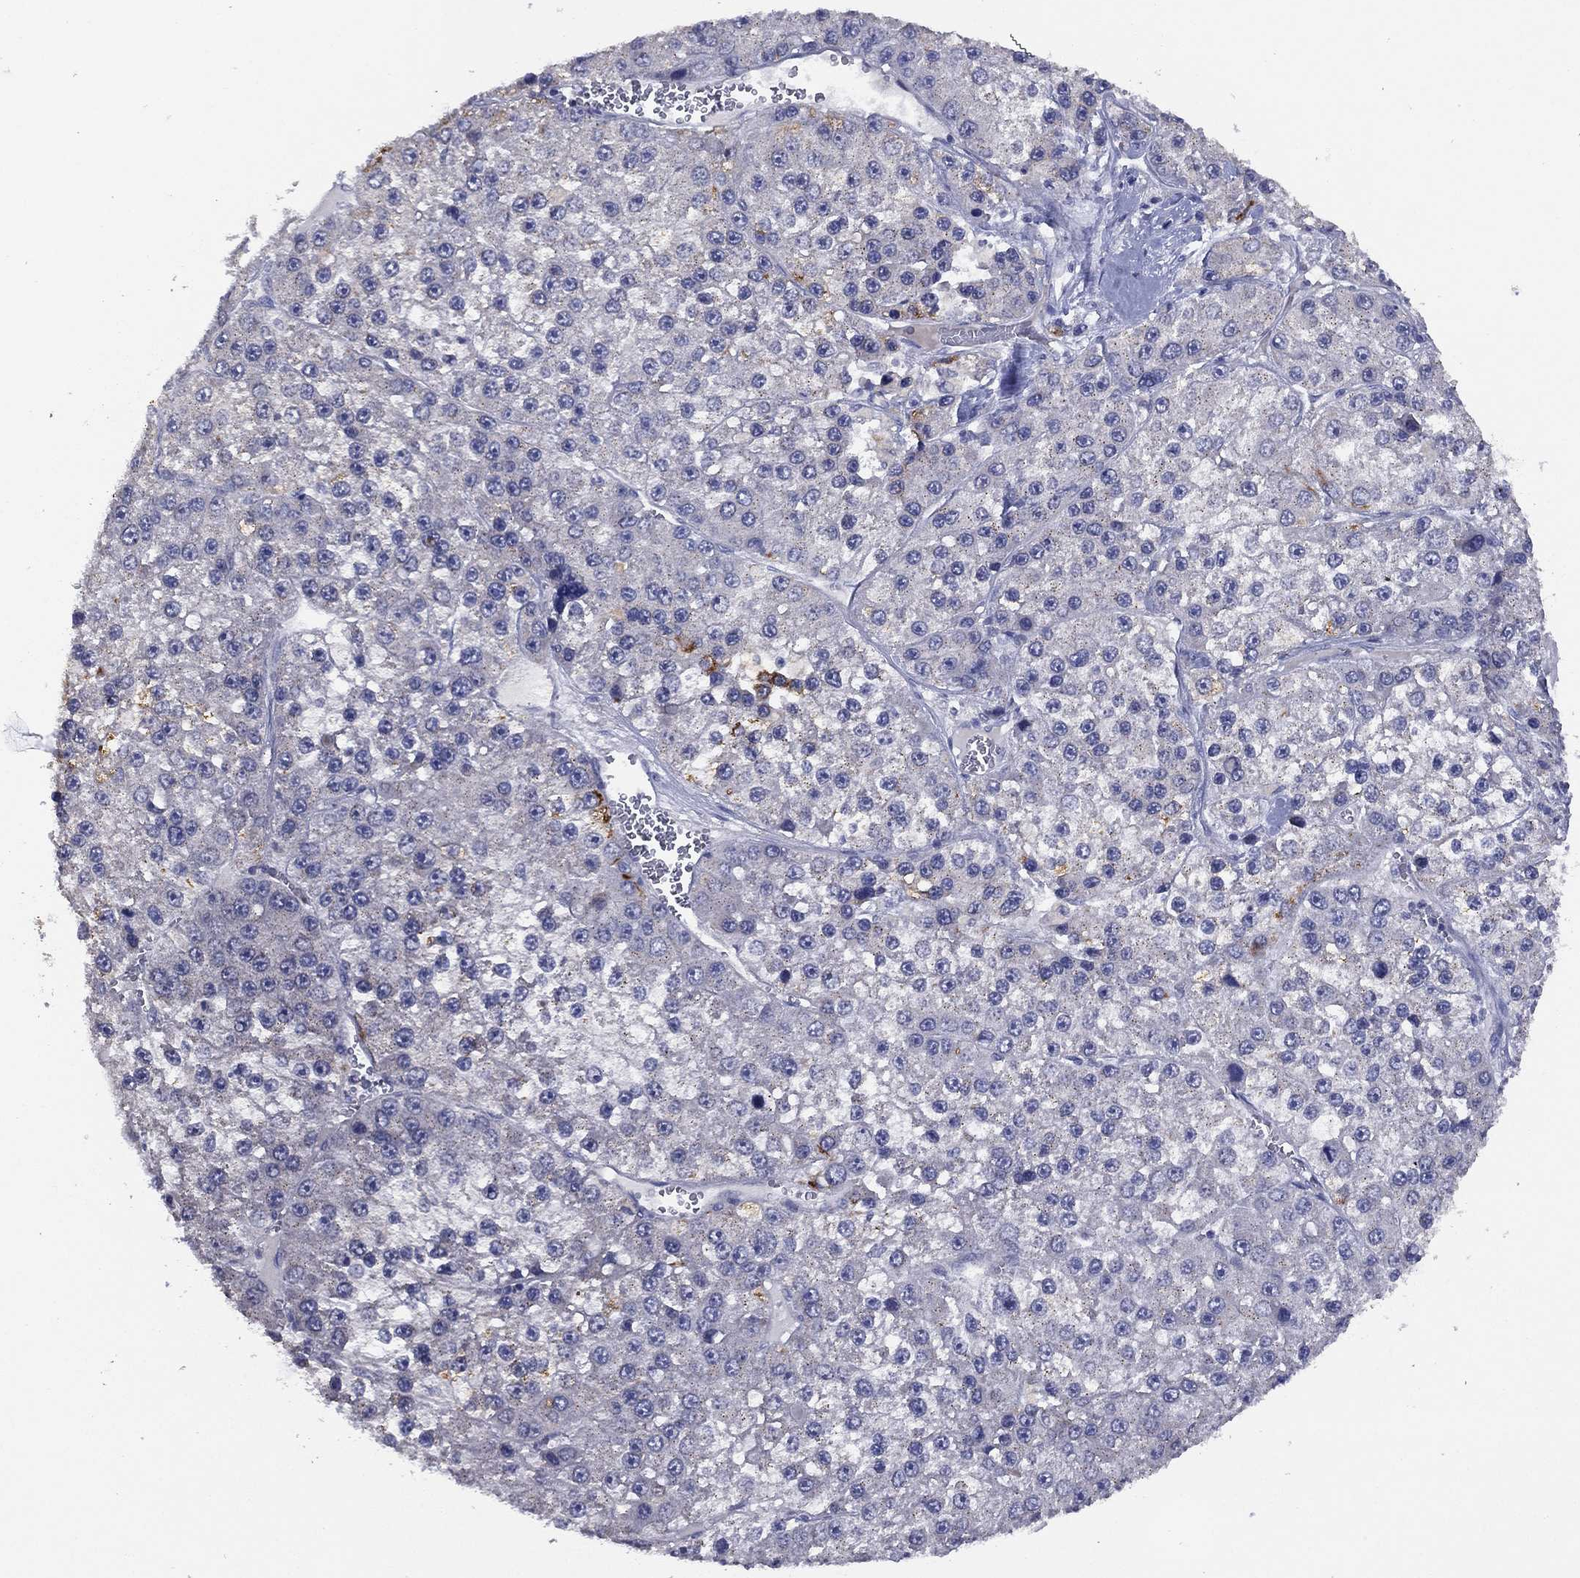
{"staining": {"intensity": "negative", "quantity": "none", "location": "none"}, "tissue": "liver cancer", "cell_type": "Tumor cells", "image_type": "cancer", "snomed": [{"axis": "morphology", "description": "Carcinoma, Hepatocellular, NOS"}, {"axis": "topography", "description": "Liver"}], "caption": "The immunohistochemistry (IHC) histopathology image has no significant positivity in tumor cells of hepatocellular carcinoma (liver) tissue.", "gene": "SLC13A4", "patient": {"sex": "female", "age": 73}}